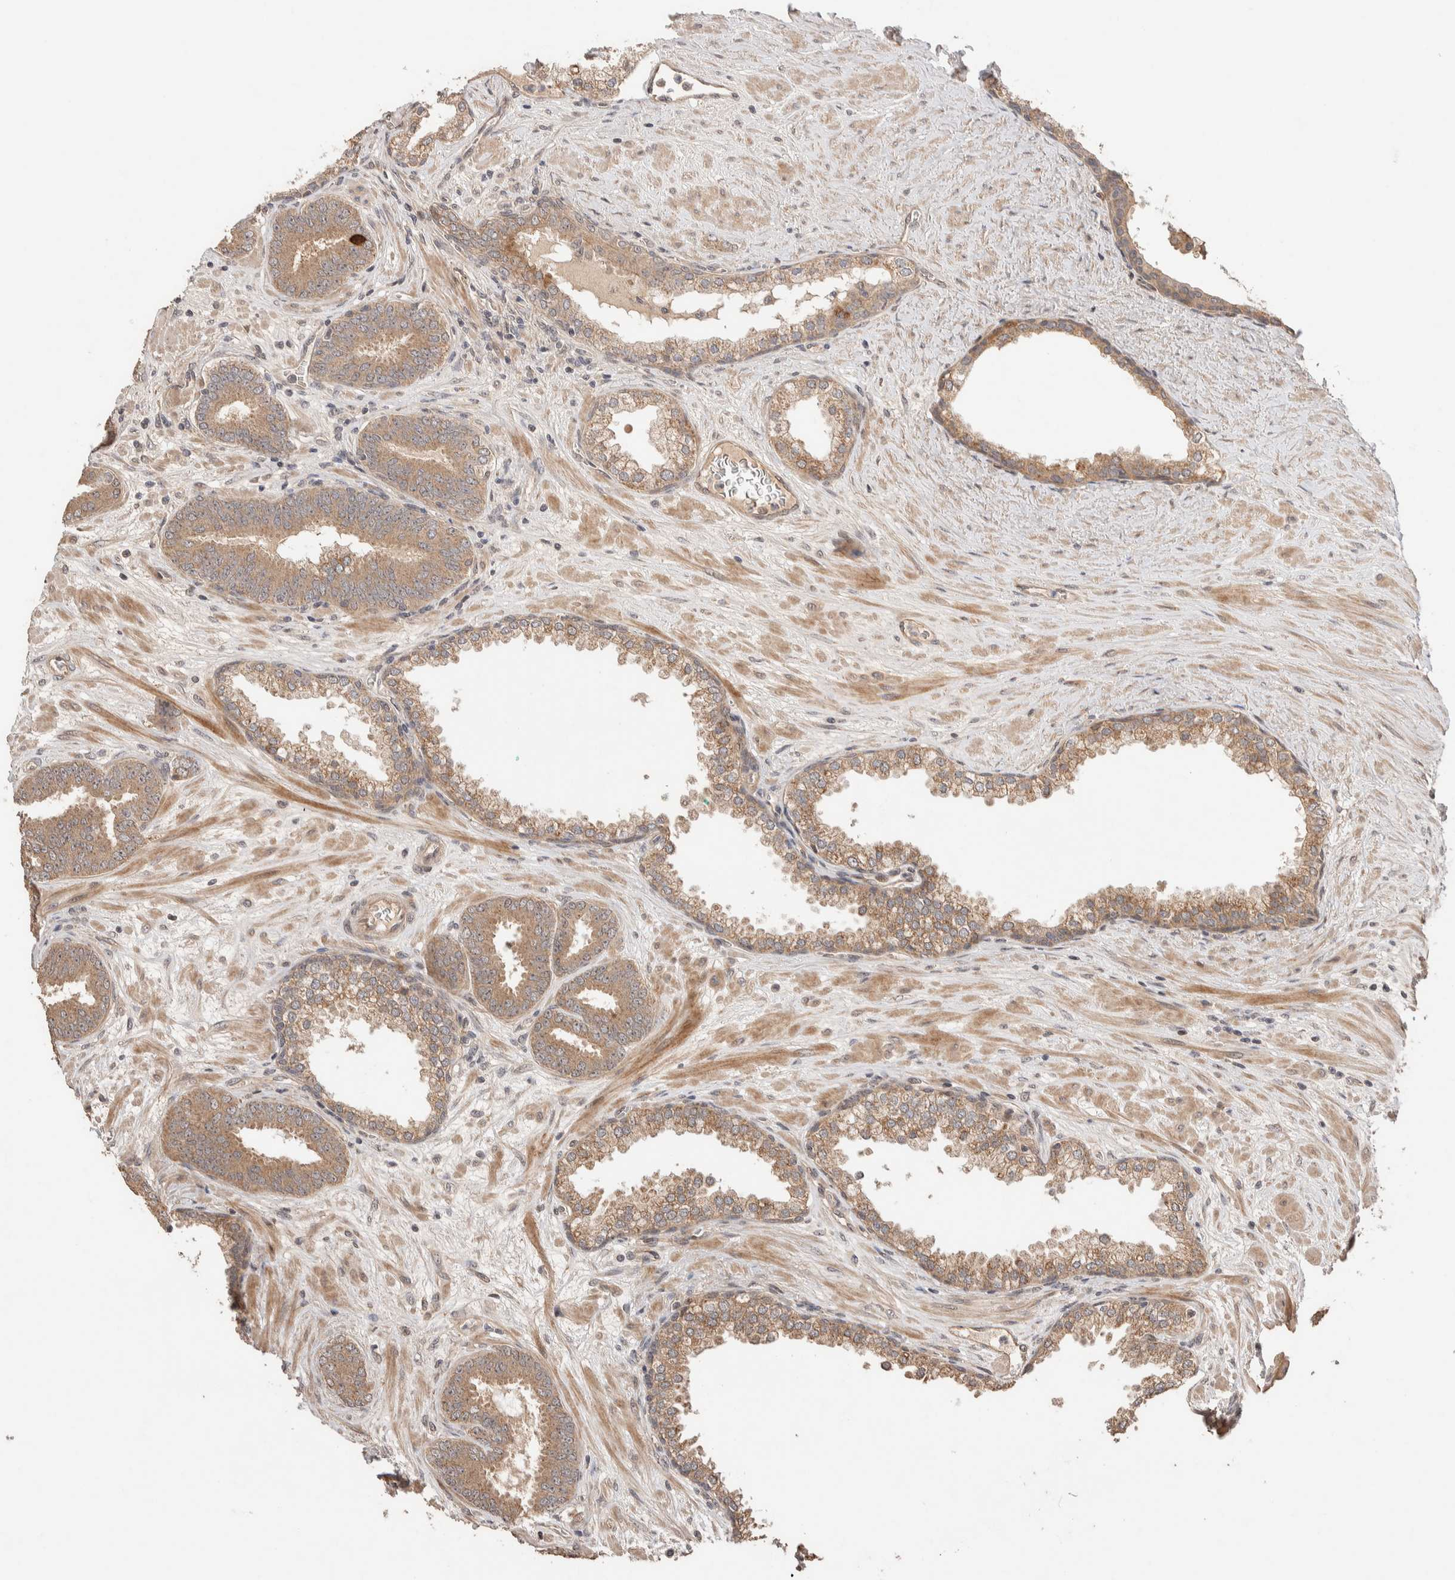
{"staining": {"intensity": "moderate", "quantity": ">75%", "location": "cytoplasmic/membranous"}, "tissue": "prostate cancer", "cell_type": "Tumor cells", "image_type": "cancer", "snomed": [{"axis": "morphology", "description": "Adenocarcinoma, Low grade"}, {"axis": "topography", "description": "Prostate"}], "caption": "The immunohistochemical stain labels moderate cytoplasmic/membranous positivity in tumor cells of prostate cancer tissue.", "gene": "PRDM15", "patient": {"sex": "male", "age": 62}}